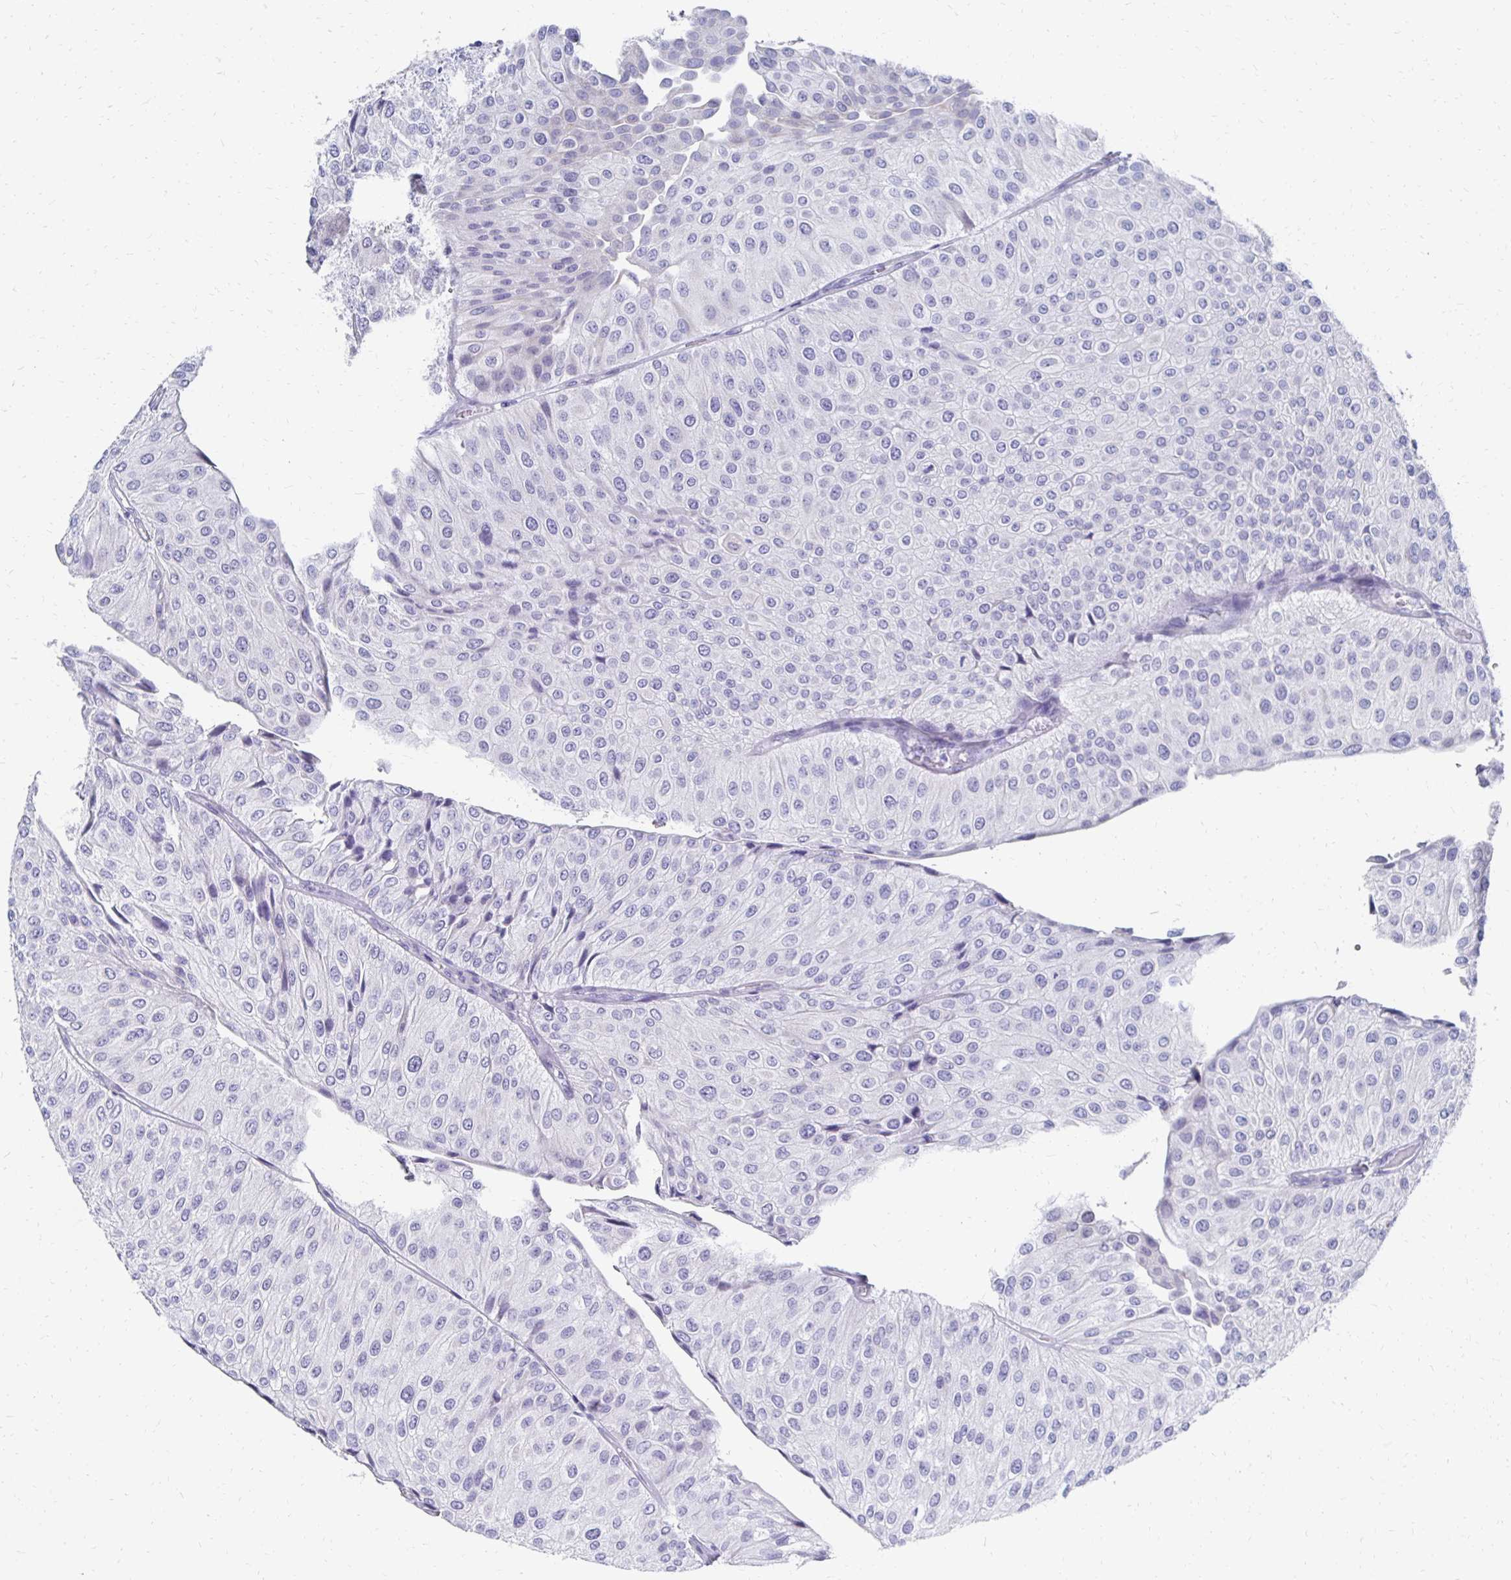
{"staining": {"intensity": "negative", "quantity": "none", "location": "none"}, "tissue": "urothelial cancer", "cell_type": "Tumor cells", "image_type": "cancer", "snomed": [{"axis": "morphology", "description": "Urothelial carcinoma, NOS"}, {"axis": "topography", "description": "Urinary bladder"}], "caption": "Immunohistochemistry (IHC) micrograph of neoplastic tissue: human transitional cell carcinoma stained with DAB (3,3'-diaminobenzidine) exhibits no significant protein expression in tumor cells.", "gene": "SYCP3", "patient": {"sex": "male", "age": 67}}